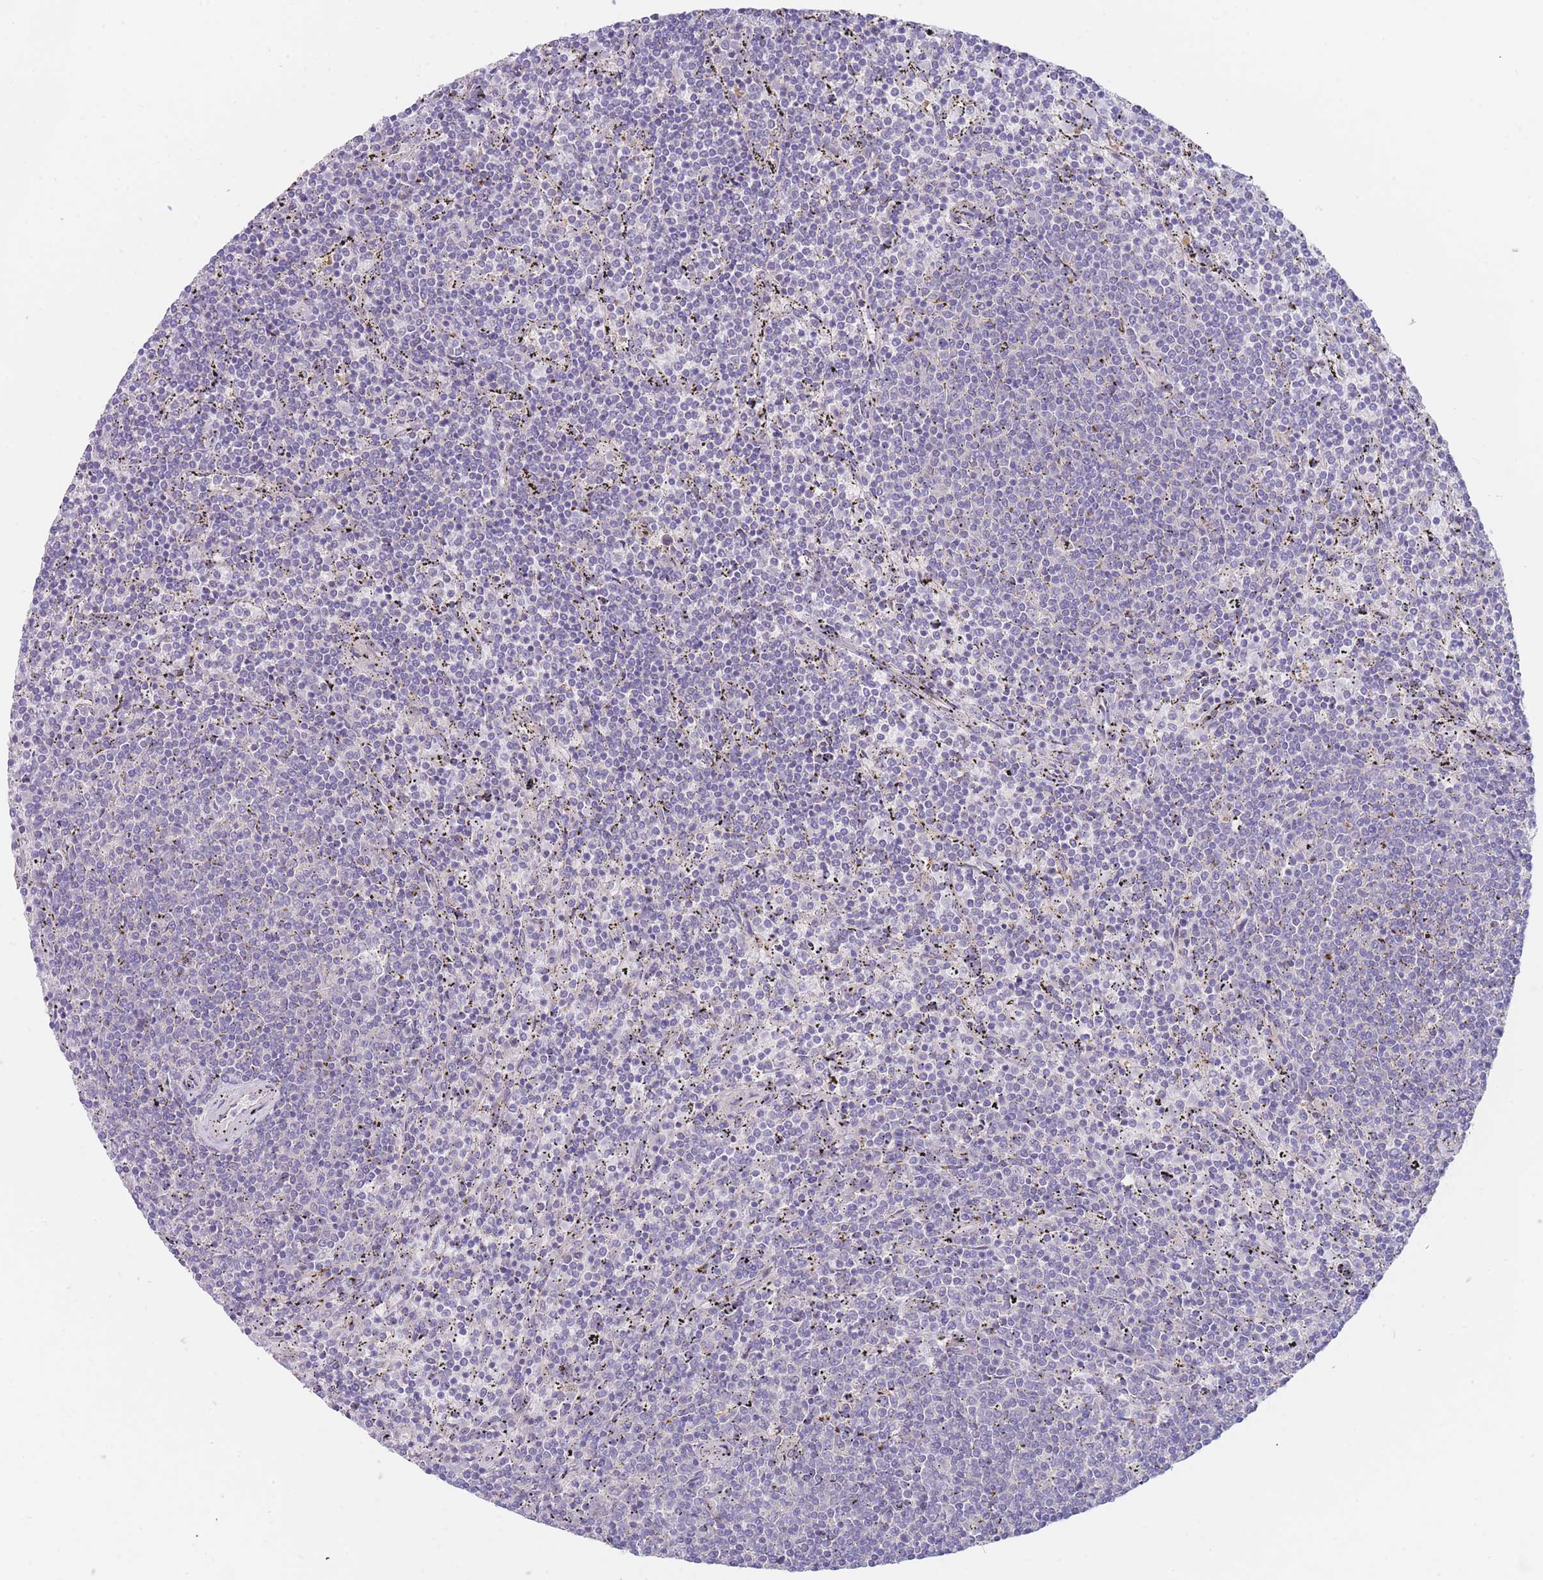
{"staining": {"intensity": "negative", "quantity": "none", "location": "none"}, "tissue": "lymphoma", "cell_type": "Tumor cells", "image_type": "cancer", "snomed": [{"axis": "morphology", "description": "Malignant lymphoma, non-Hodgkin's type, Low grade"}, {"axis": "topography", "description": "Spleen"}], "caption": "Immunohistochemistry (IHC) of human lymphoma displays no positivity in tumor cells.", "gene": "ZNF281", "patient": {"sex": "female", "age": 50}}